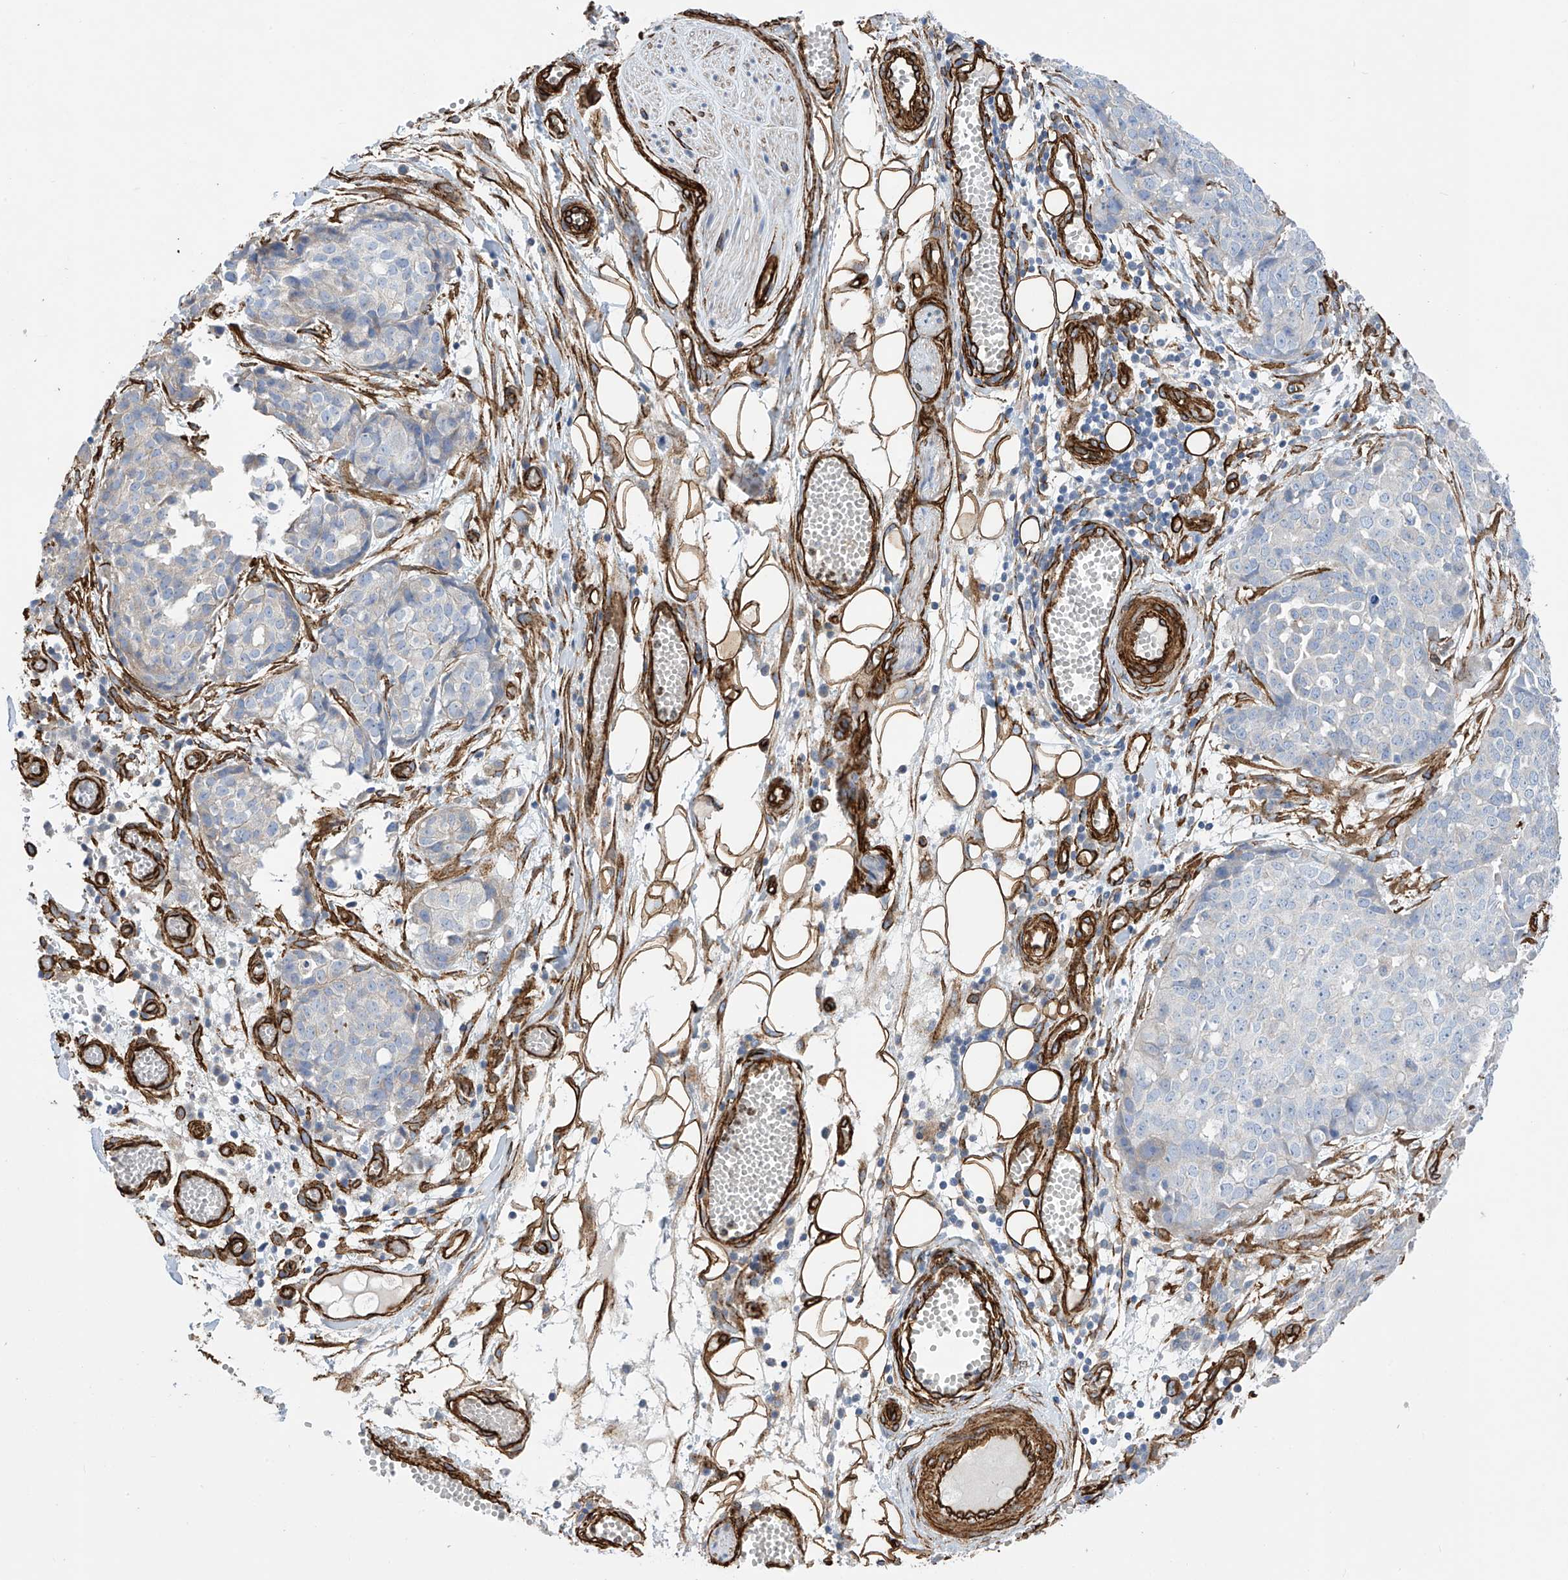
{"staining": {"intensity": "negative", "quantity": "none", "location": "none"}, "tissue": "ovarian cancer", "cell_type": "Tumor cells", "image_type": "cancer", "snomed": [{"axis": "morphology", "description": "Cystadenocarcinoma, serous, NOS"}, {"axis": "topography", "description": "Soft tissue"}, {"axis": "topography", "description": "Ovary"}], "caption": "A high-resolution micrograph shows immunohistochemistry staining of serous cystadenocarcinoma (ovarian), which shows no significant expression in tumor cells.", "gene": "UBTD1", "patient": {"sex": "female", "age": 57}}